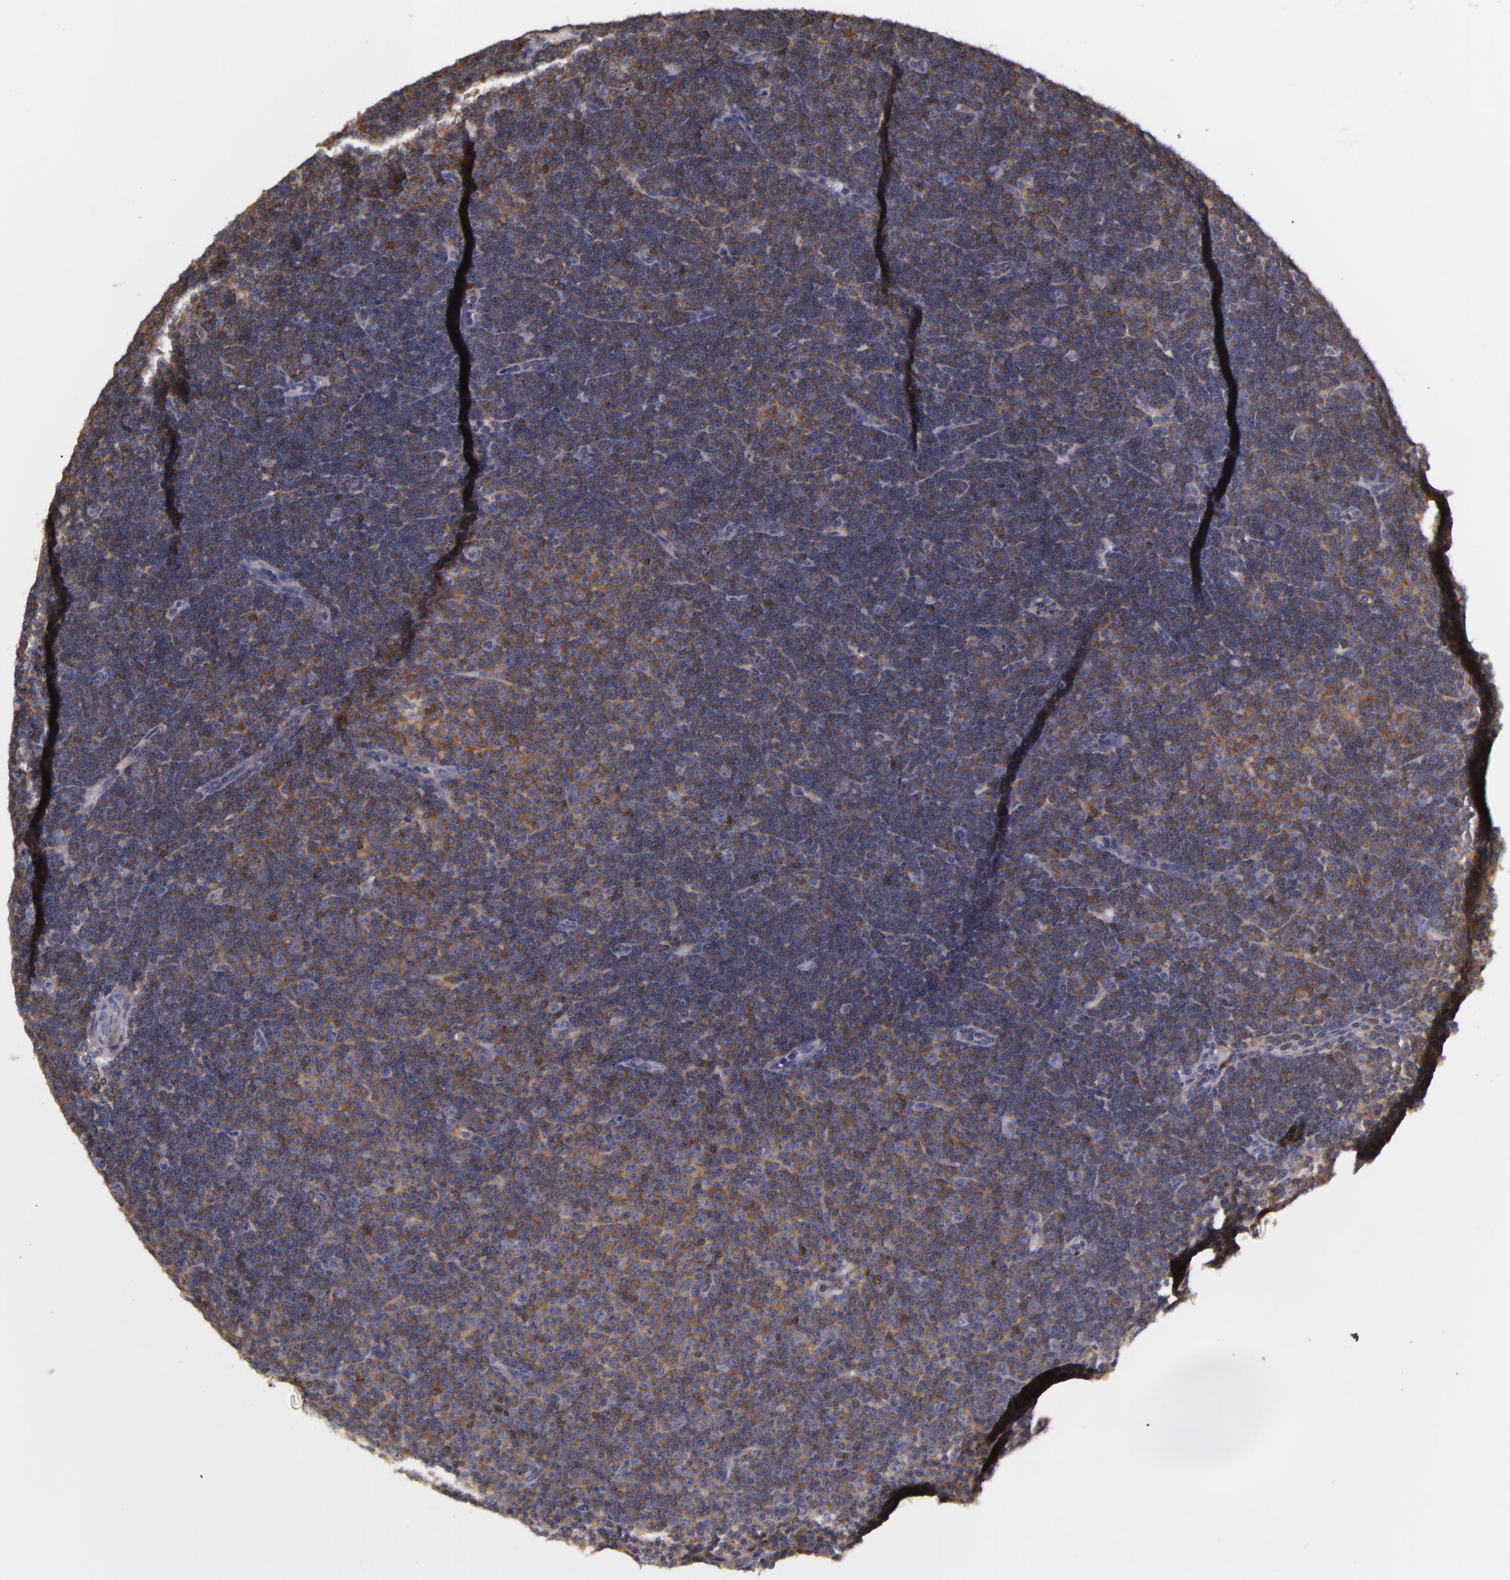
{"staining": {"intensity": "moderate", "quantity": ">75%", "location": "cytoplasmic/membranous"}, "tissue": "lymphoma", "cell_type": "Tumor cells", "image_type": "cancer", "snomed": [{"axis": "morphology", "description": "Malignant lymphoma, non-Hodgkin's type, Low grade"}, {"axis": "topography", "description": "Lymph node"}], "caption": "Lymphoma stained with DAB immunohistochemistry shows medium levels of moderate cytoplasmic/membranous expression in about >75% of tumor cells. The staining is performed using DAB (3,3'-diaminobenzidine) brown chromogen to label protein expression. The nuclei are counter-stained blue using hematoxylin.", "gene": "TOM1", "patient": {"sex": "male", "age": 57}}